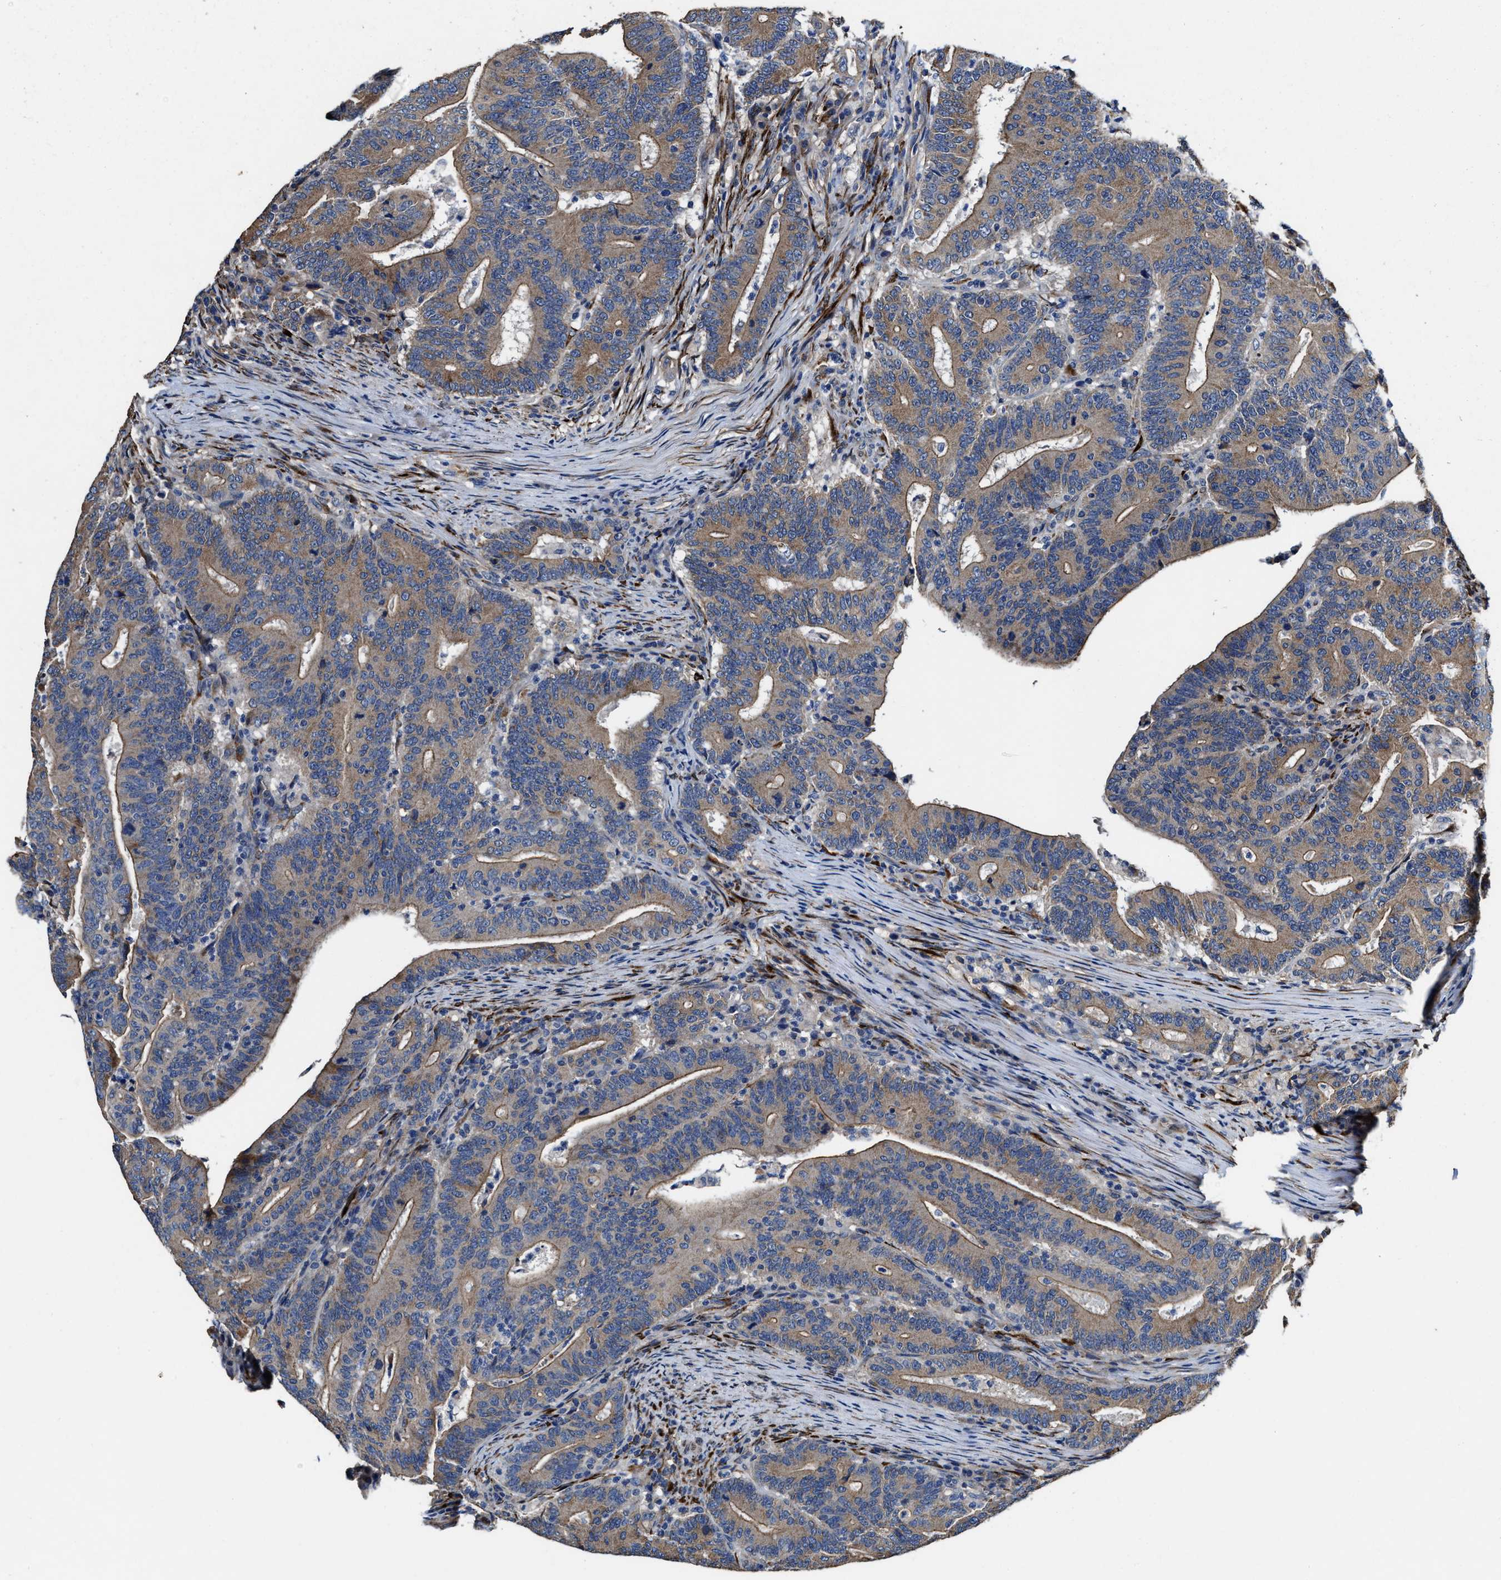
{"staining": {"intensity": "moderate", "quantity": ">75%", "location": "cytoplasmic/membranous"}, "tissue": "colorectal cancer", "cell_type": "Tumor cells", "image_type": "cancer", "snomed": [{"axis": "morphology", "description": "Adenocarcinoma, NOS"}, {"axis": "topography", "description": "Colon"}], "caption": "Colorectal adenocarcinoma stained with immunohistochemistry (IHC) shows moderate cytoplasmic/membranous positivity in about >75% of tumor cells.", "gene": "IDNK", "patient": {"sex": "female", "age": 66}}